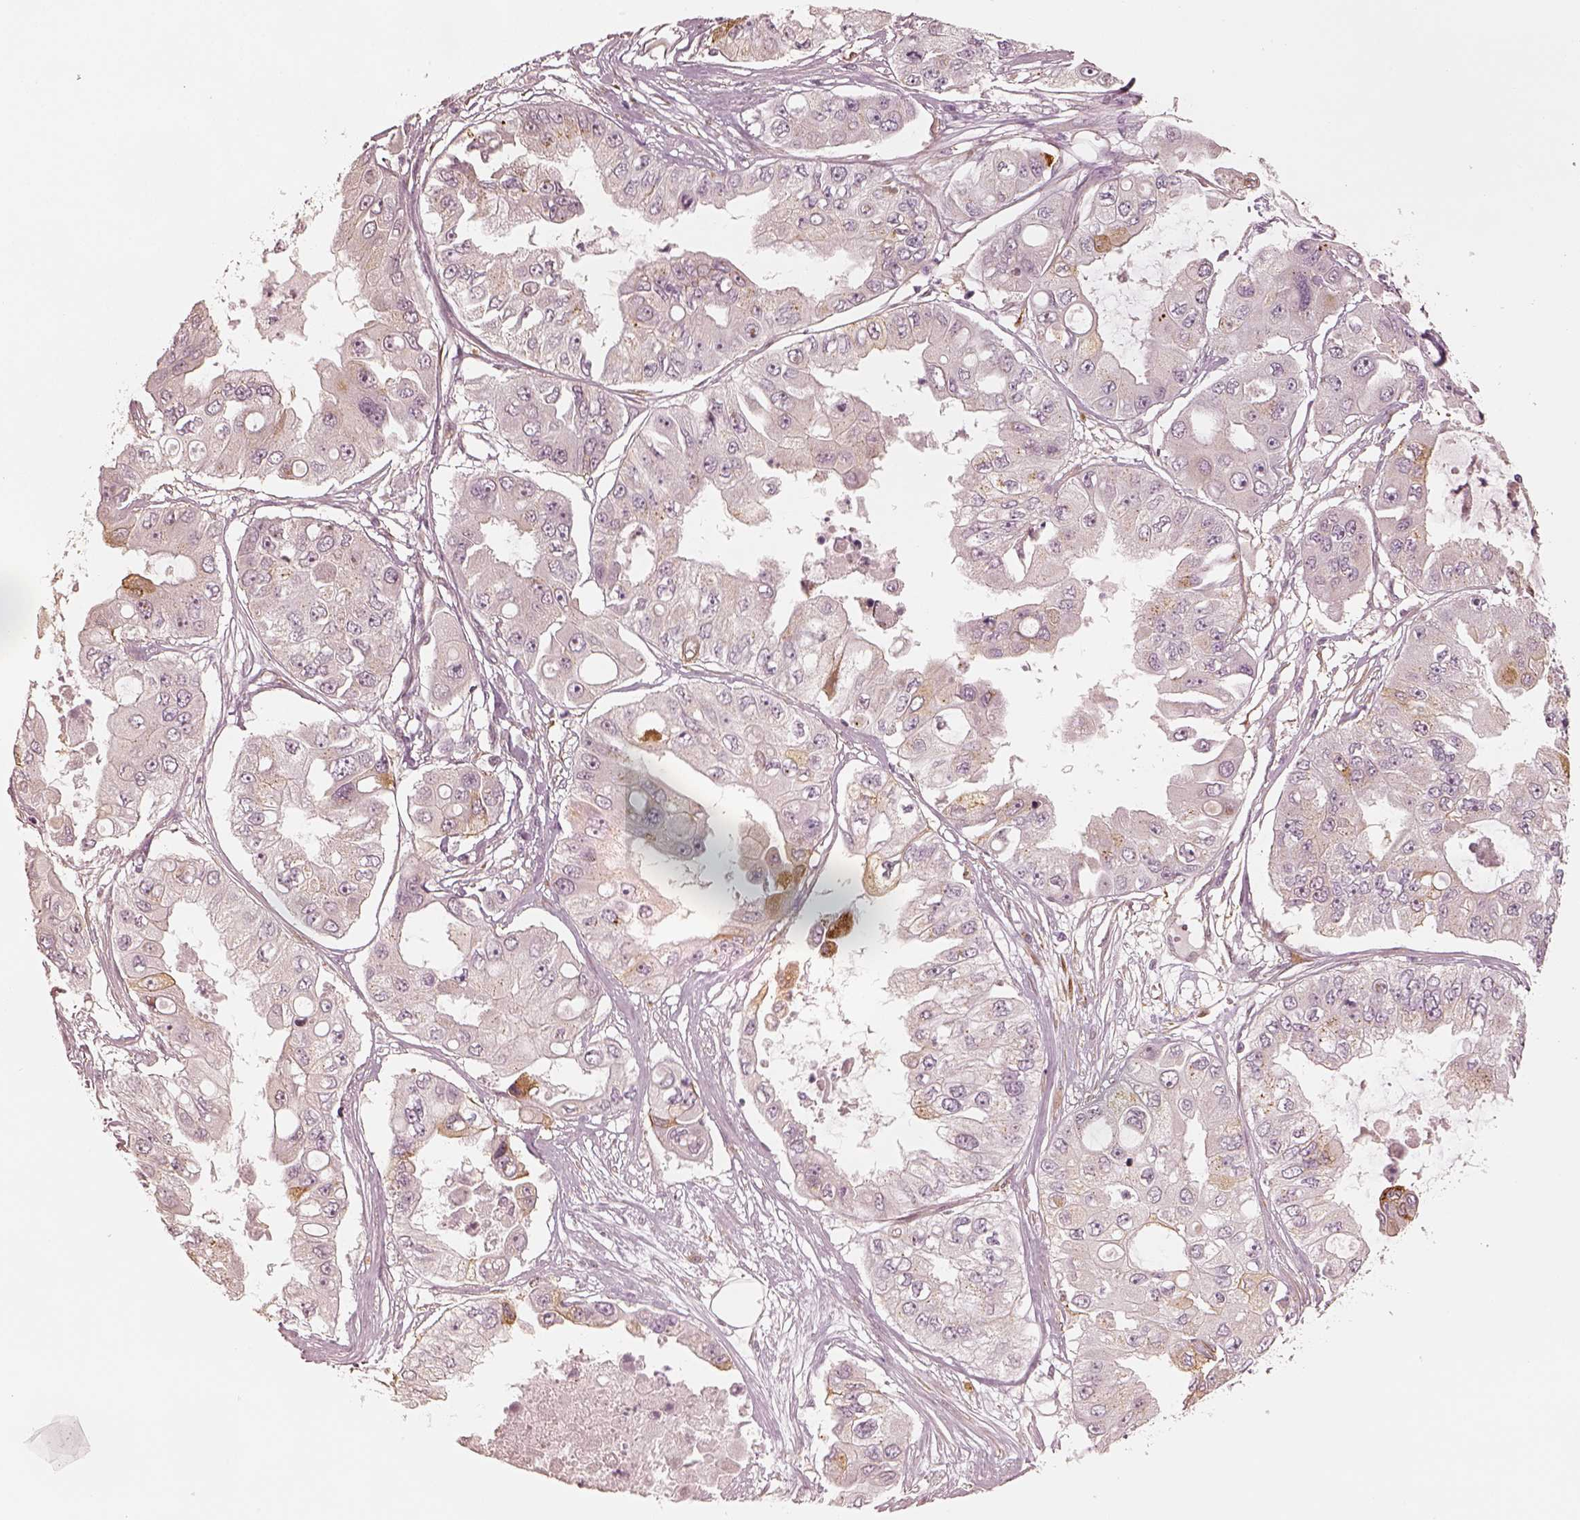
{"staining": {"intensity": "weak", "quantity": "<25%", "location": "cytoplasmic/membranous"}, "tissue": "ovarian cancer", "cell_type": "Tumor cells", "image_type": "cancer", "snomed": [{"axis": "morphology", "description": "Cystadenocarcinoma, serous, NOS"}, {"axis": "topography", "description": "Ovary"}], "caption": "Immunohistochemistry (IHC) of ovarian cancer (serous cystadenocarcinoma) displays no positivity in tumor cells.", "gene": "GORASP2", "patient": {"sex": "female", "age": 56}}